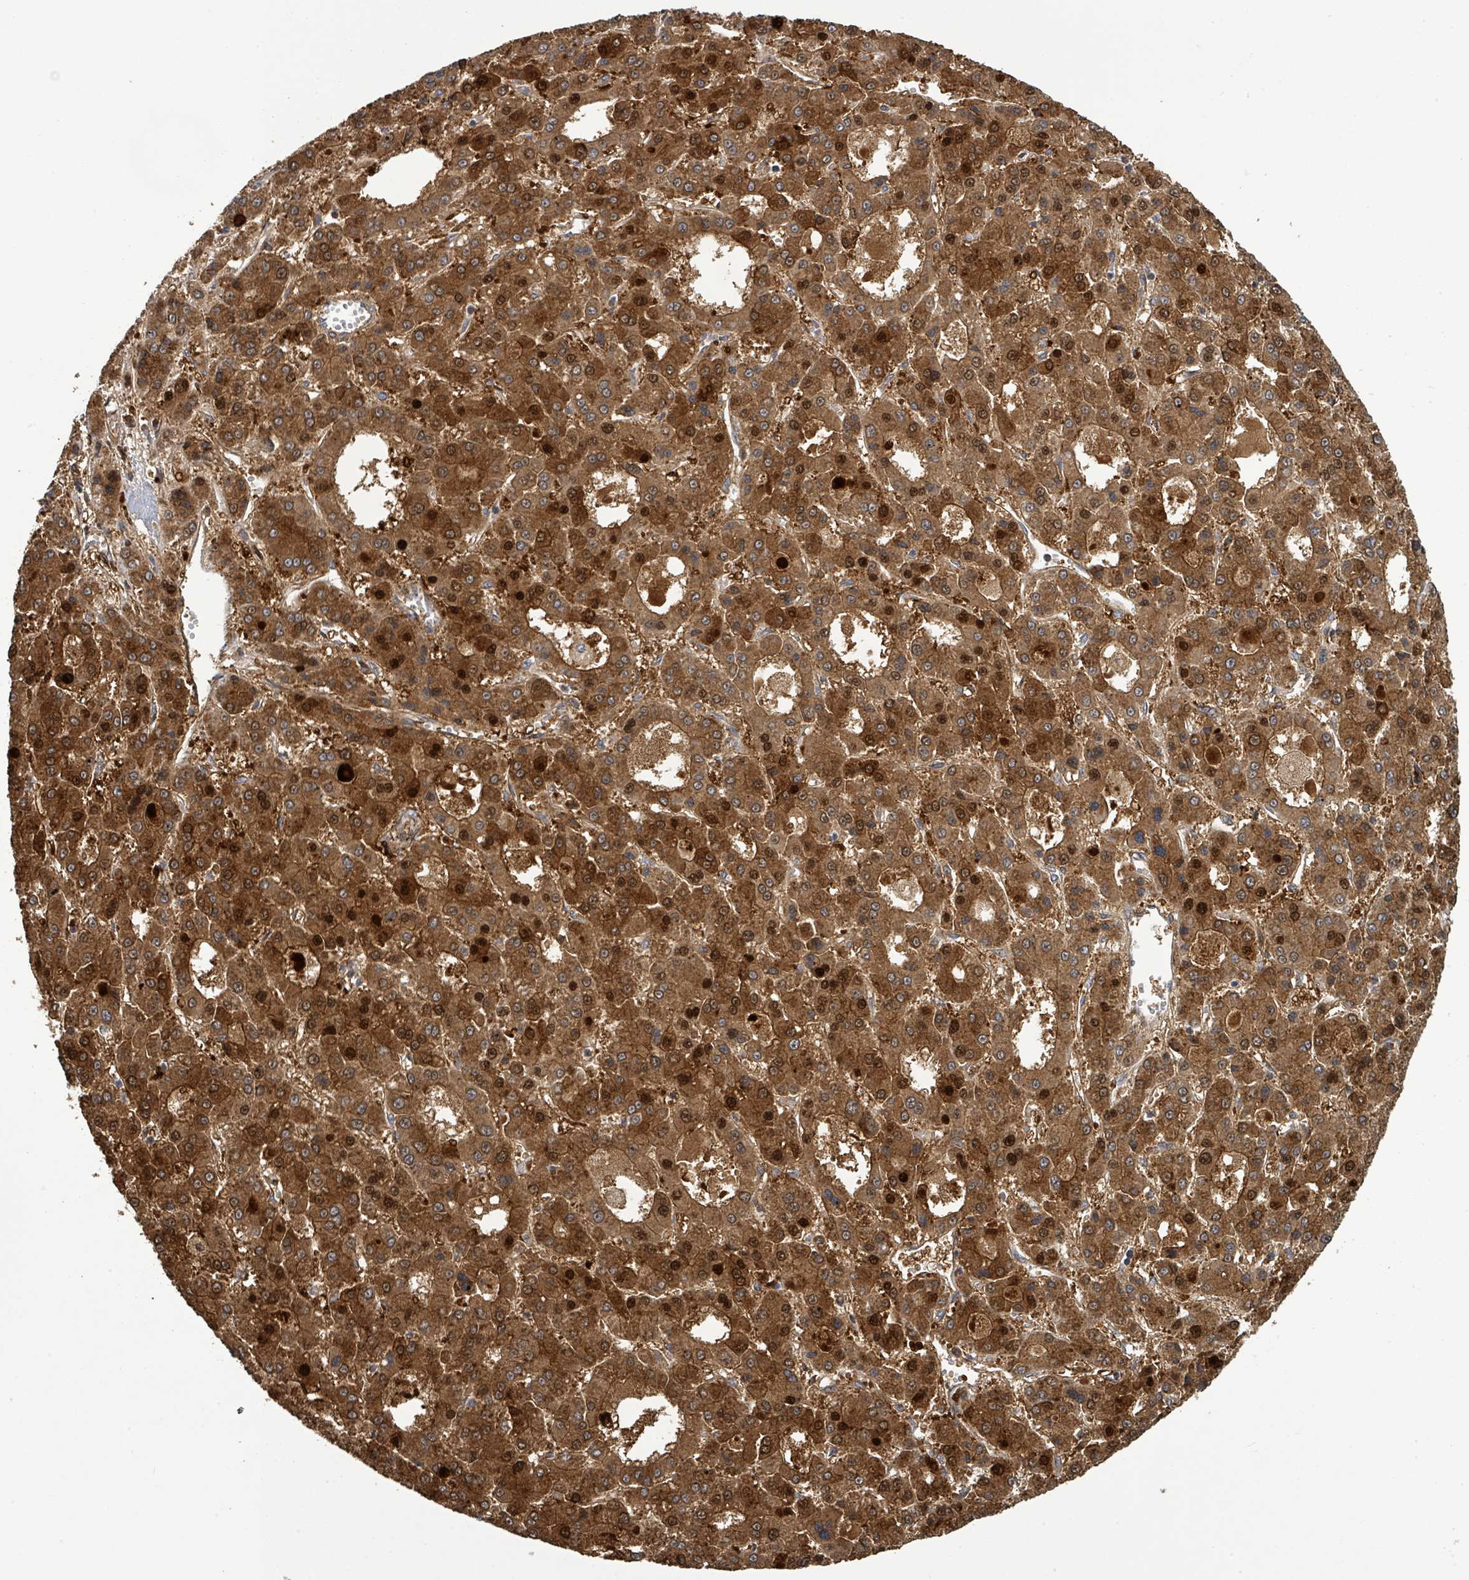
{"staining": {"intensity": "strong", "quantity": ">75%", "location": "cytoplasmic/membranous,nuclear"}, "tissue": "liver cancer", "cell_type": "Tumor cells", "image_type": "cancer", "snomed": [{"axis": "morphology", "description": "Carcinoma, Hepatocellular, NOS"}, {"axis": "topography", "description": "Liver"}], "caption": "Hepatocellular carcinoma (liver) stained with immunohistochemistry reveals strong cytoplasmic/membranous and nuclear staining in about >75% of tumor cells.", "gene": "STARD4", "patient": {"sex": "male", "age": 70}}